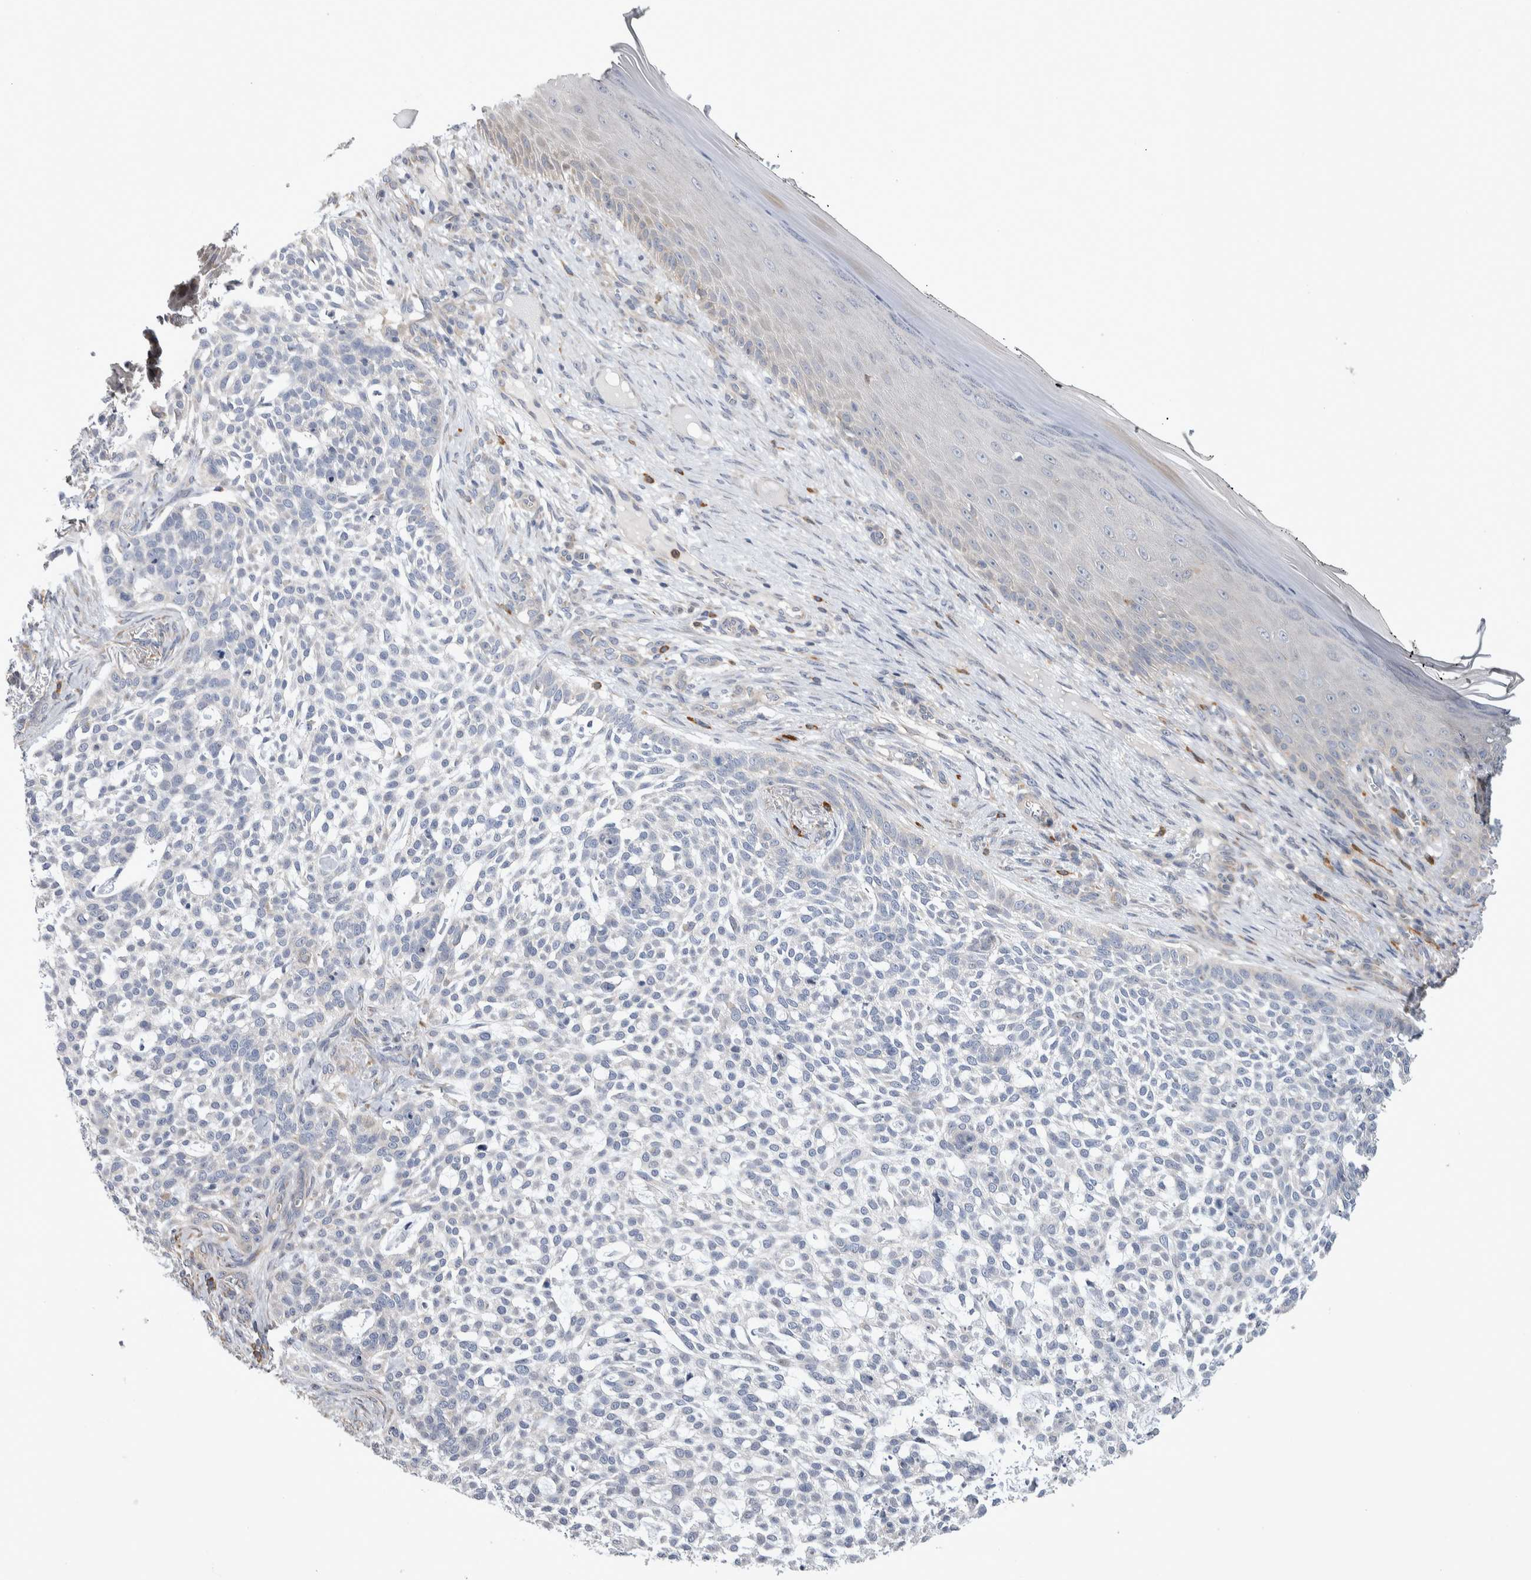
{"staining": {"intensity": "negative", "quantity": "none", "location": "none"}, "tissue": "skin cancer", "cell_type": "Tumor cells", "image_type": "cancer", "snomed": [{"axis": "morphology", "description": "Basal cell carcinoma"}, {"axis": "topography", "description": "Skin"}], "caption": "High power microscopy micrograph of an immunohistochemistry (IHC) histopathology image of skin cancer (basal cell carcinoma), revealing no significant positivity in tumor cells.", "gene": "IBTK", "patient": {"sex": "female", "age": 64}}